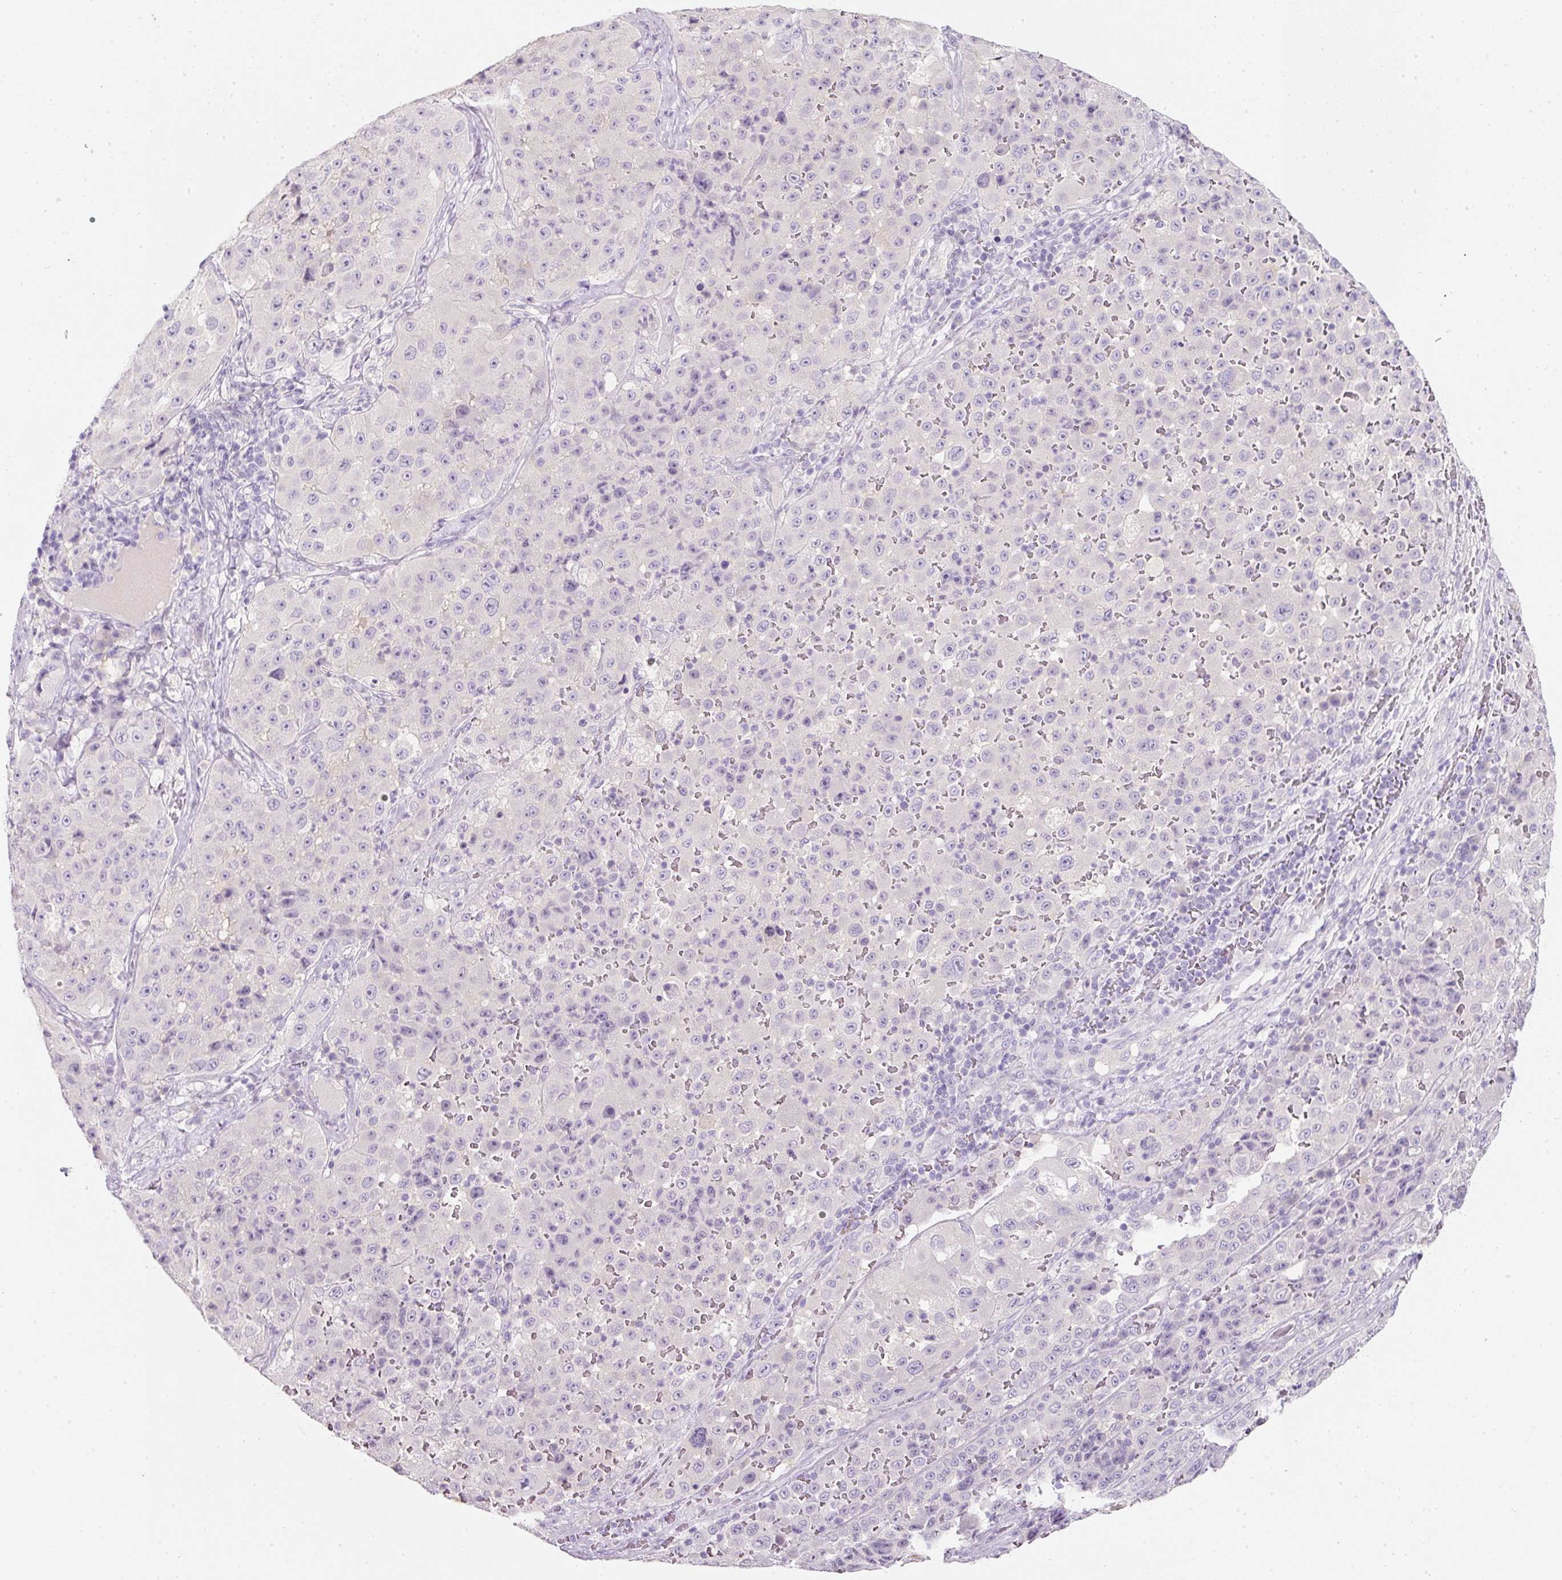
{"staining": {"intensity": "negative", "quantity": "none", "location": "none"}, "tissue": "melanoma", "cell_type": "Tumor cells", "image_type": "cancer", "snomed": [{"axis": "morphology", "description": "Malignant melanoma, Metastatic site"}, {"axis": "topography", "description": "Lymph node"}], "caption": "Immunohistochemistry (IHC) histopathology image of neoplastic tissue: human melanoma stained with DAB (3,3'-diaminobenzidine) shows no significant protein positivity in tumor cells.", "gene": "SLC2A2", "patient": {"sex": "male", "age": 62}}